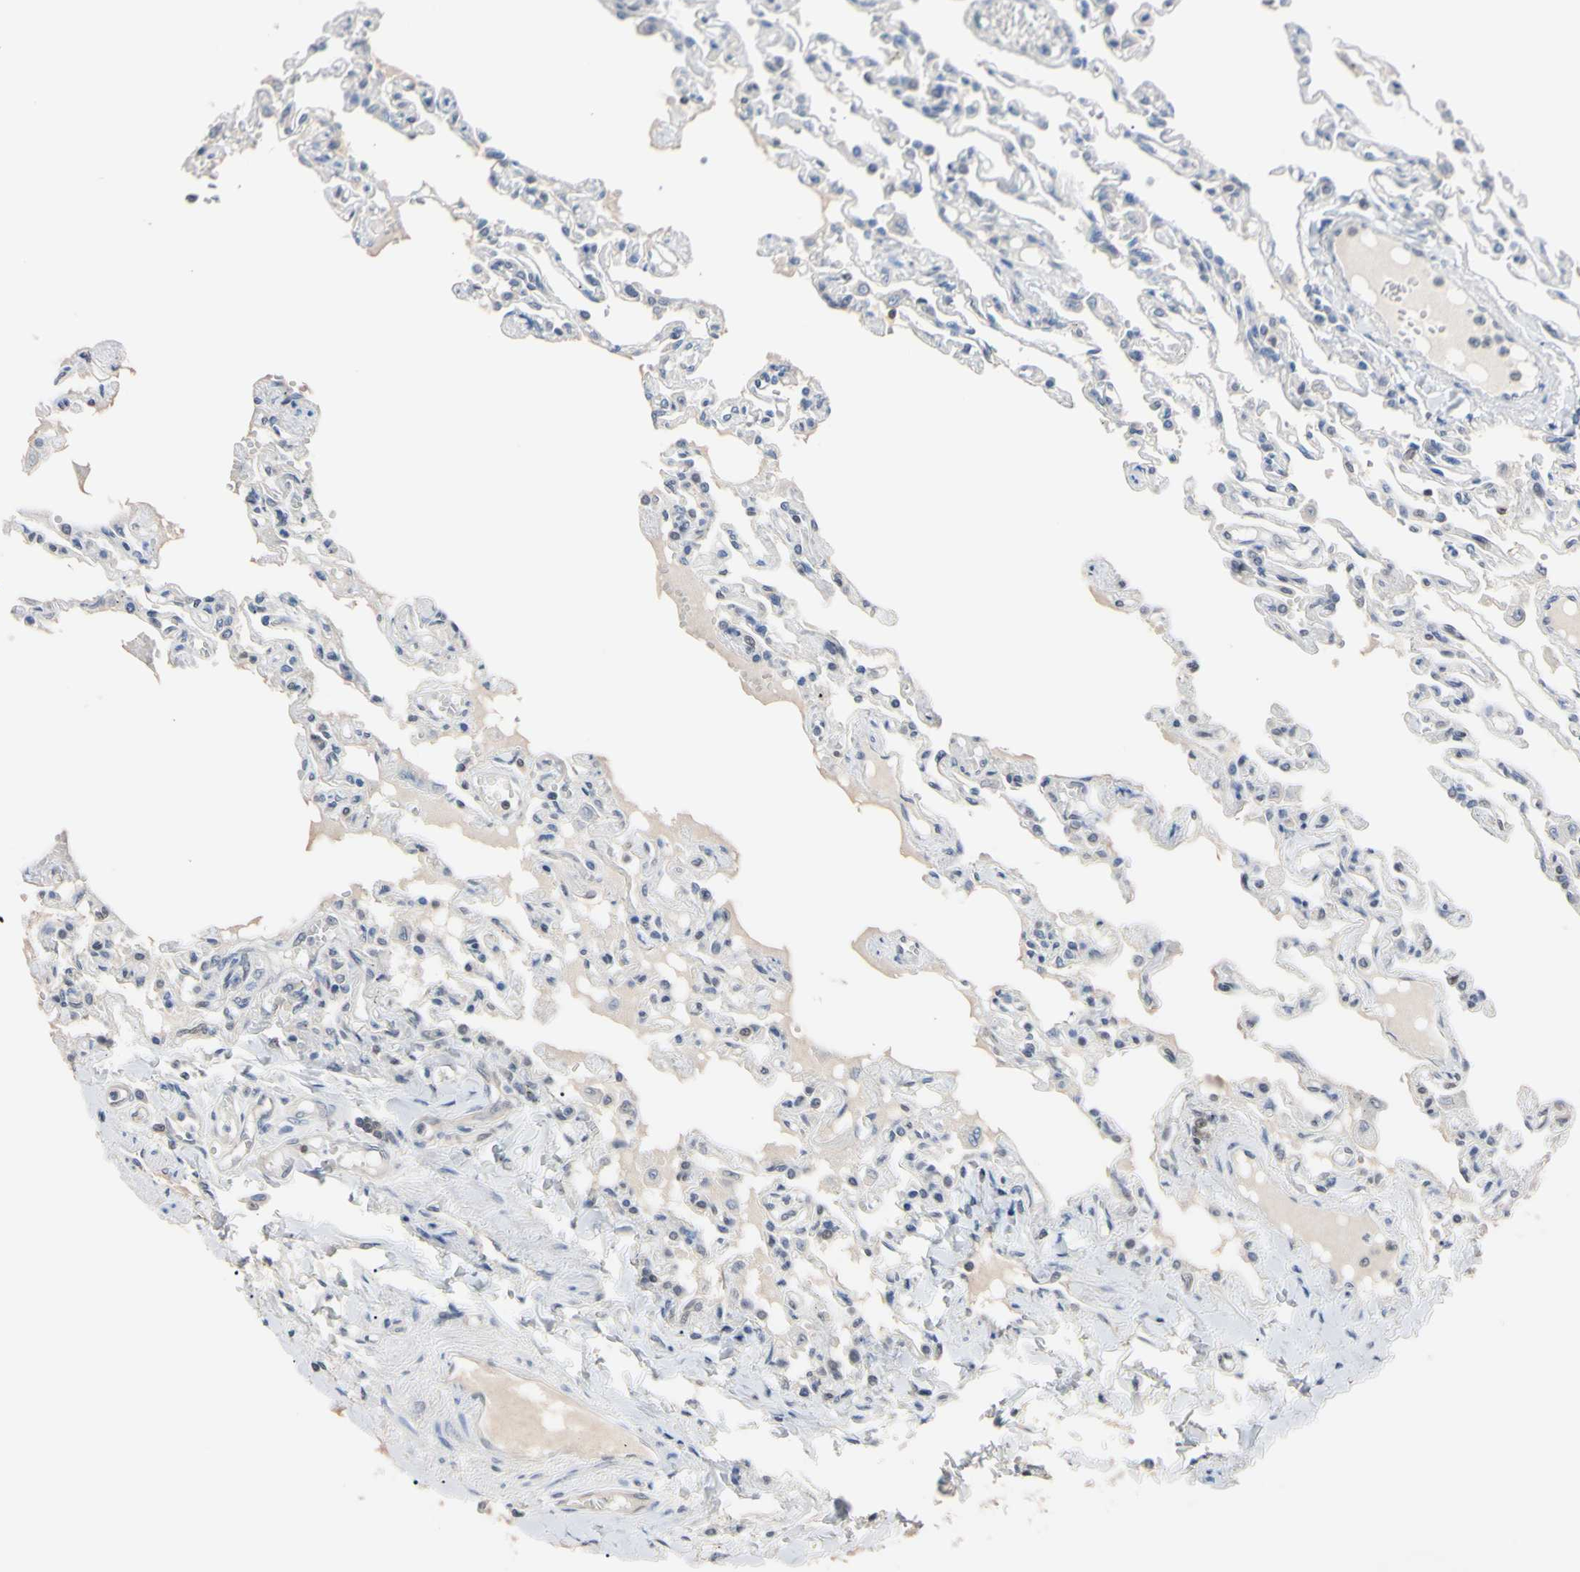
{"staining": {"intensity": "negative", "quantity": "none", "location": "none"}, "tissue": "lung", "cell_type": "Alveolar cells", "image_type": "normal", "snomed": [{"axis": "morphology", "description": "Normal tissue, NOS"}, {"axis": "topography", "description": "Lung"}], "caption": "Immunohistochemistry (IHC) photomicrograph of normal lung stained for a protein (brown), which demonstrates no expression in alveolar cells.", "gene": "UBE2I", "patient": {"sex": "male", "age": 21}}